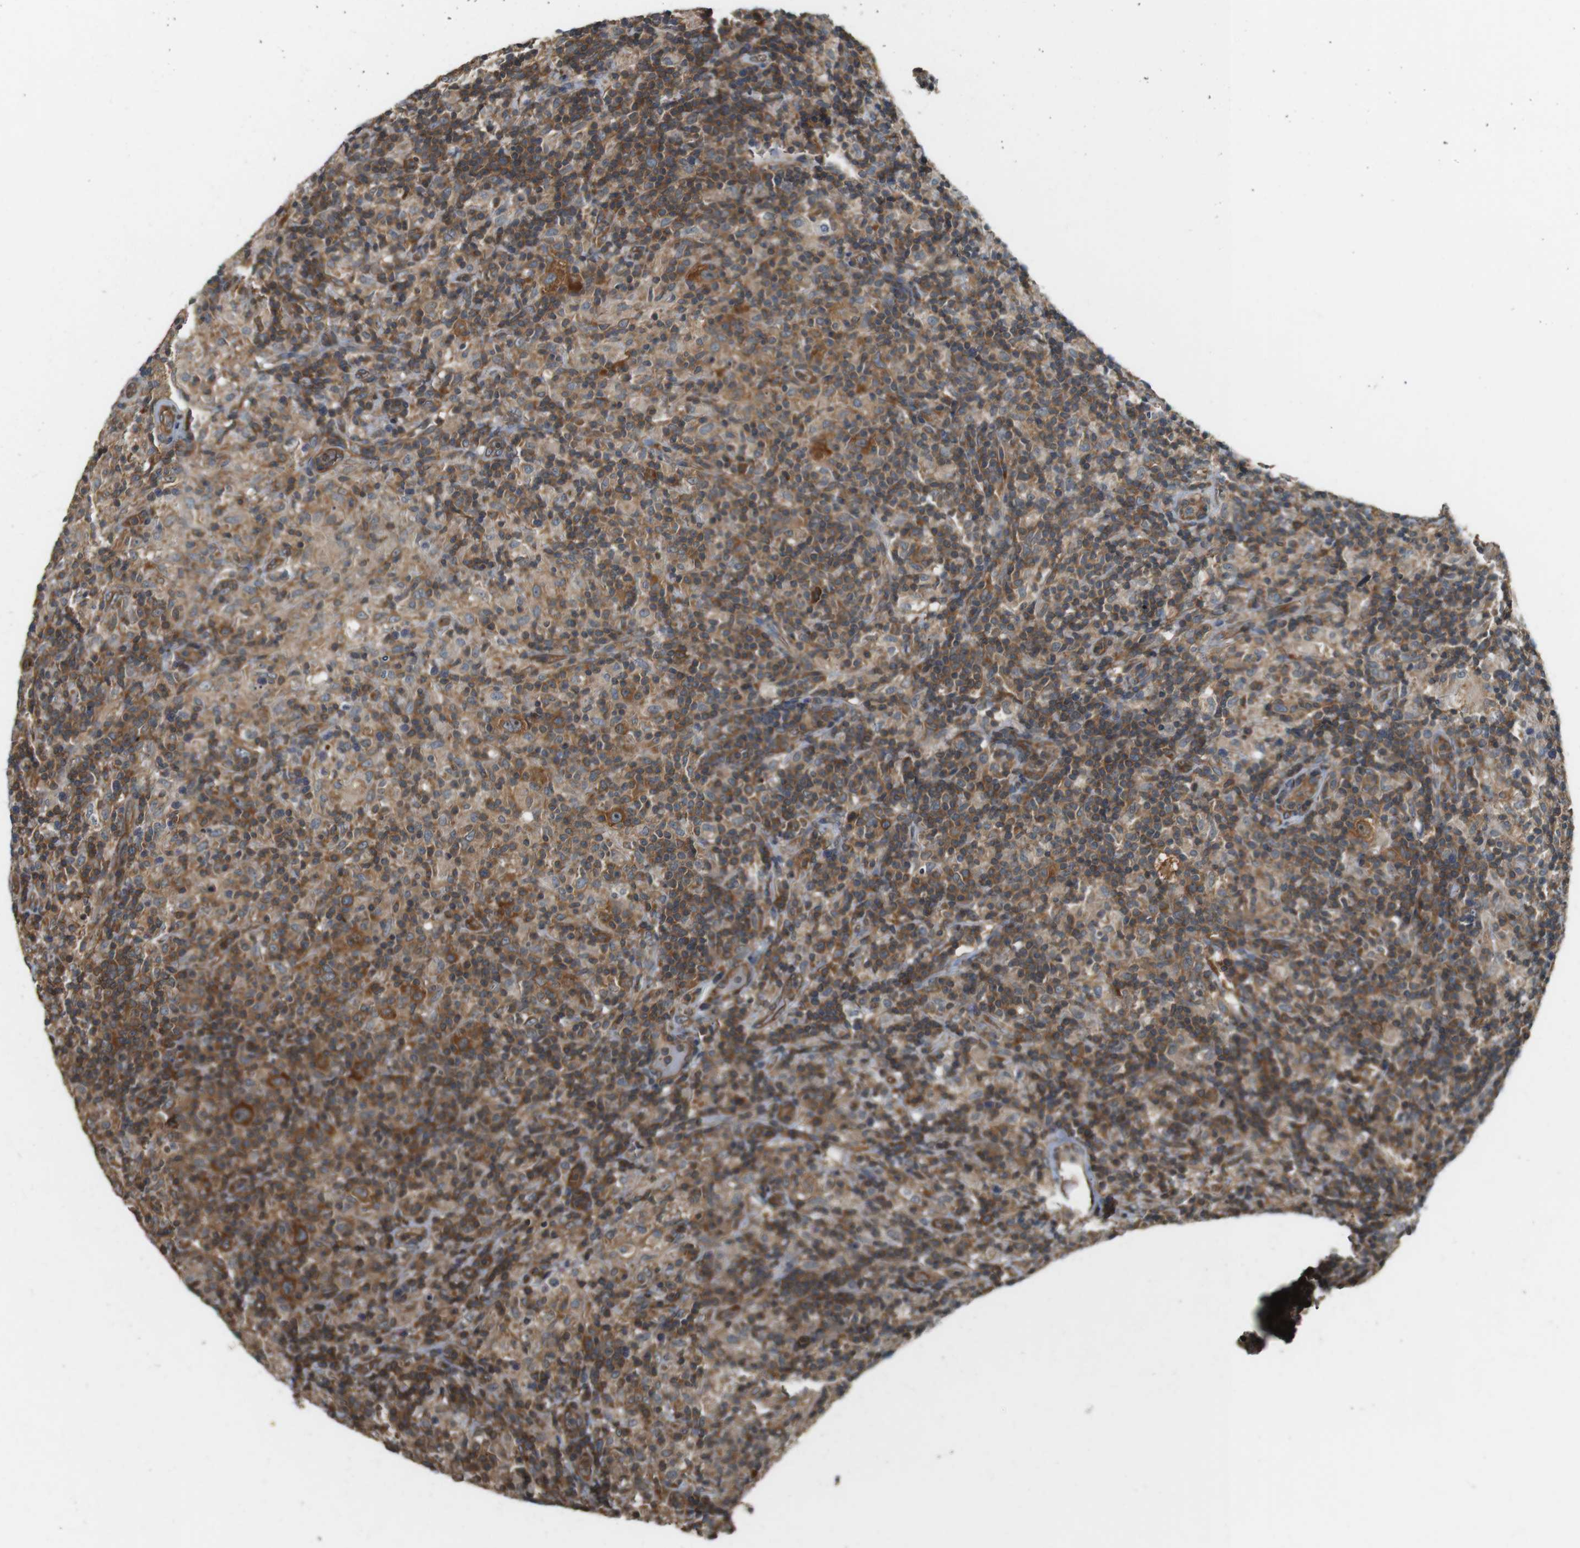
{"staining": {"intensity": "moderate", "quantity": ">75%", "location": "cytoplasmic/membranous"}, "tissue": "lymphoma", "cell_type": "Tumor cells", "image_type": "cancer", "snomed": [{"axis": "morphology", "description": "Hodgkin's disease, NOS"}, {"axis": "topography", "description": "Lymph node"}], "caption": "Lymphoma stained with IHC exhibits moderate cytoplasmic/membranous expression in approximately >75% of tumor cells.", "gene": "PA2G4", "patient": {"sex": "male", "age": 70}}